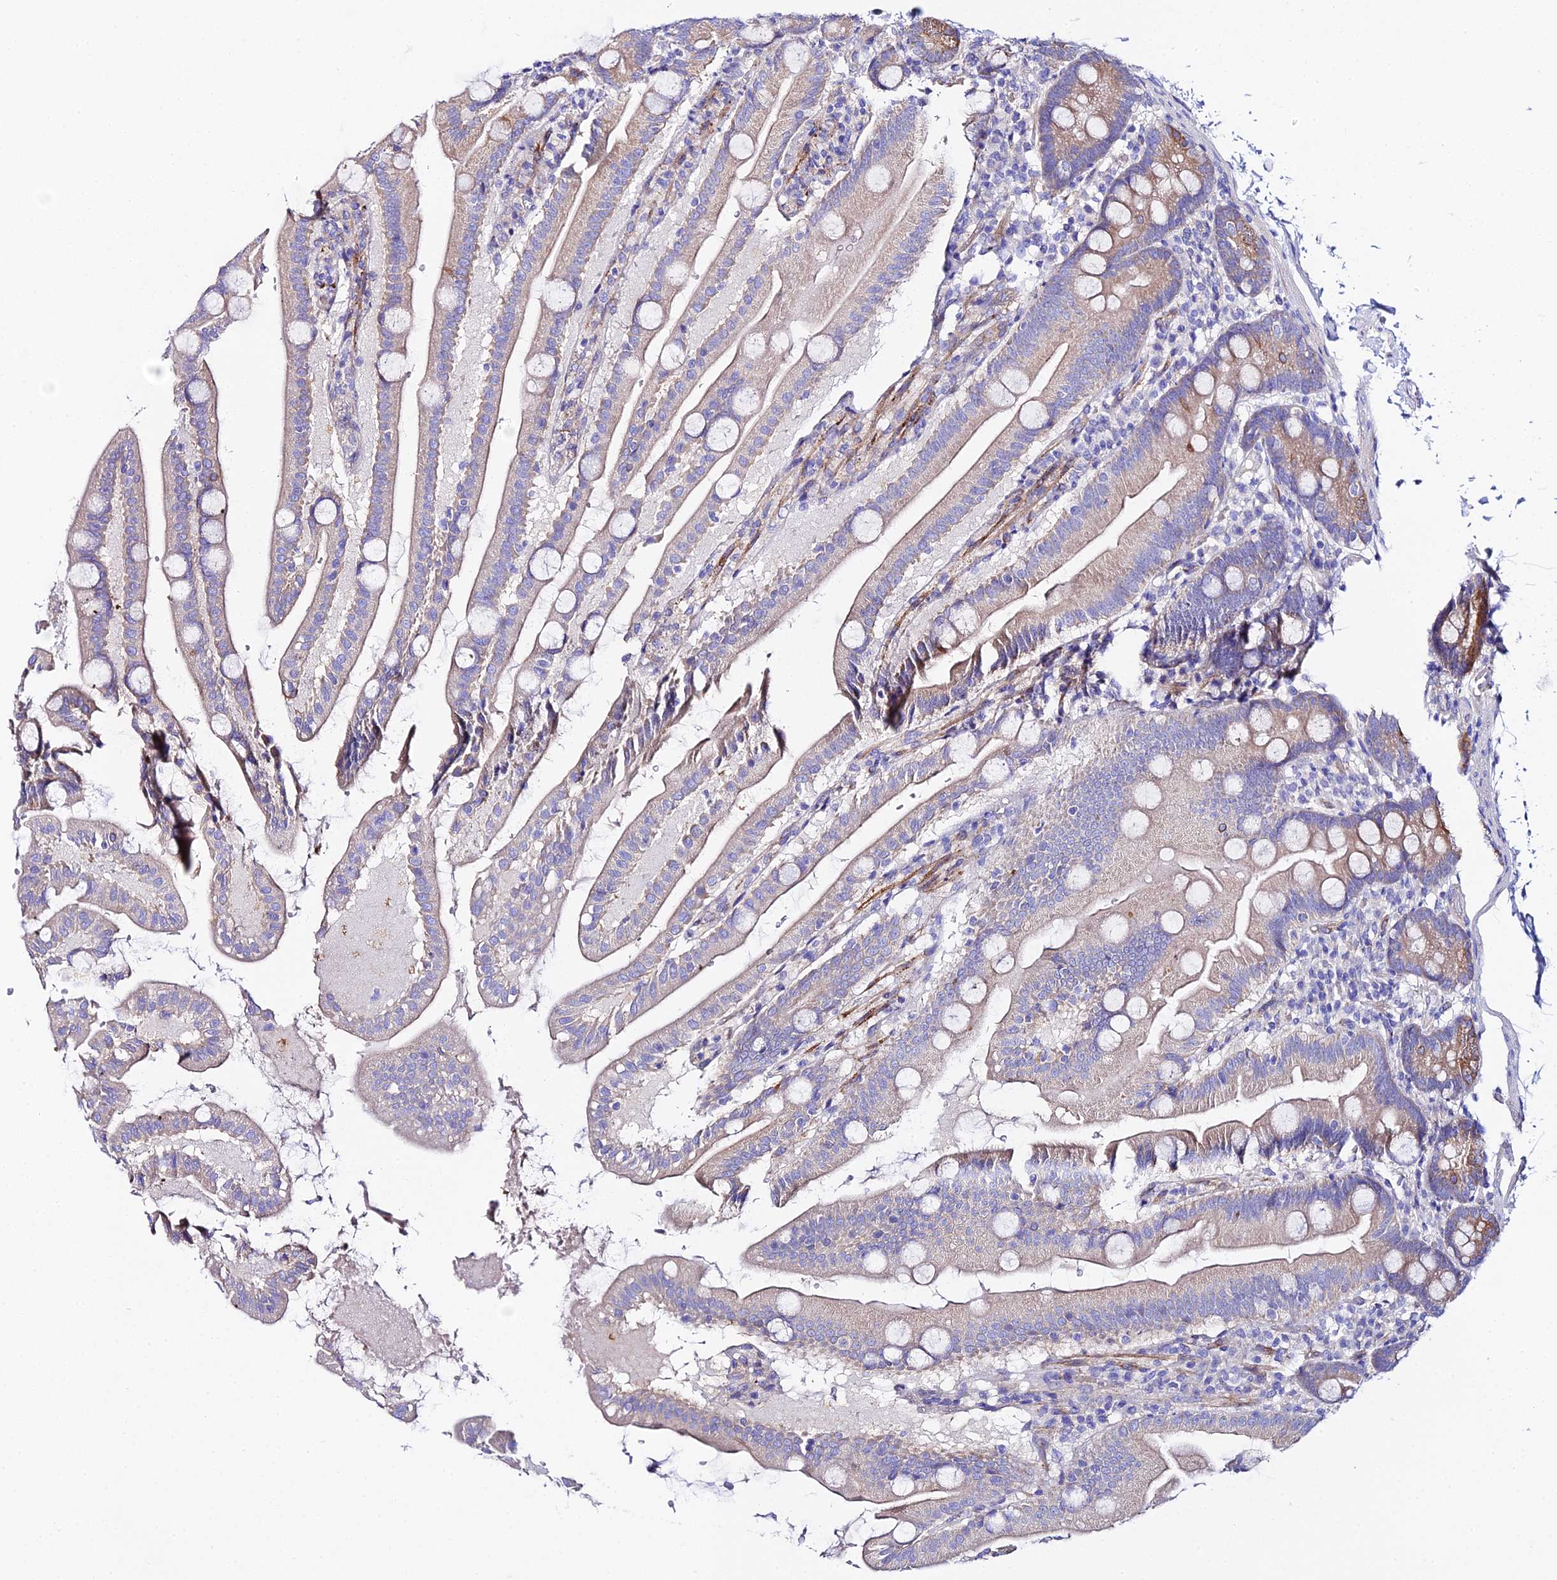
{"staining": {"intensity": "strong", "quantity": "25%-75%", "location": "cytoplasmic/membranous"}, "tissue": "small intestine", "cell_type": "Glandular cells", "image_type": "normal", "snomed": [{"axis": "morphology", "description": "Normal tissue, NOS"}, {"axis": "topography", "description": "Small intestine"}], "caption": "Strong cytoplasmic/membranous staining is appreciated in about 25%-75% of glandular cells in unremarkable small intestine. The staining is performed using DAB brown chromogen to label protein expression. The nuclei are counter-stained blue using hematoxylin.", "gene": "CFAP45", "patient": {"sex": "female", "age": 68}}